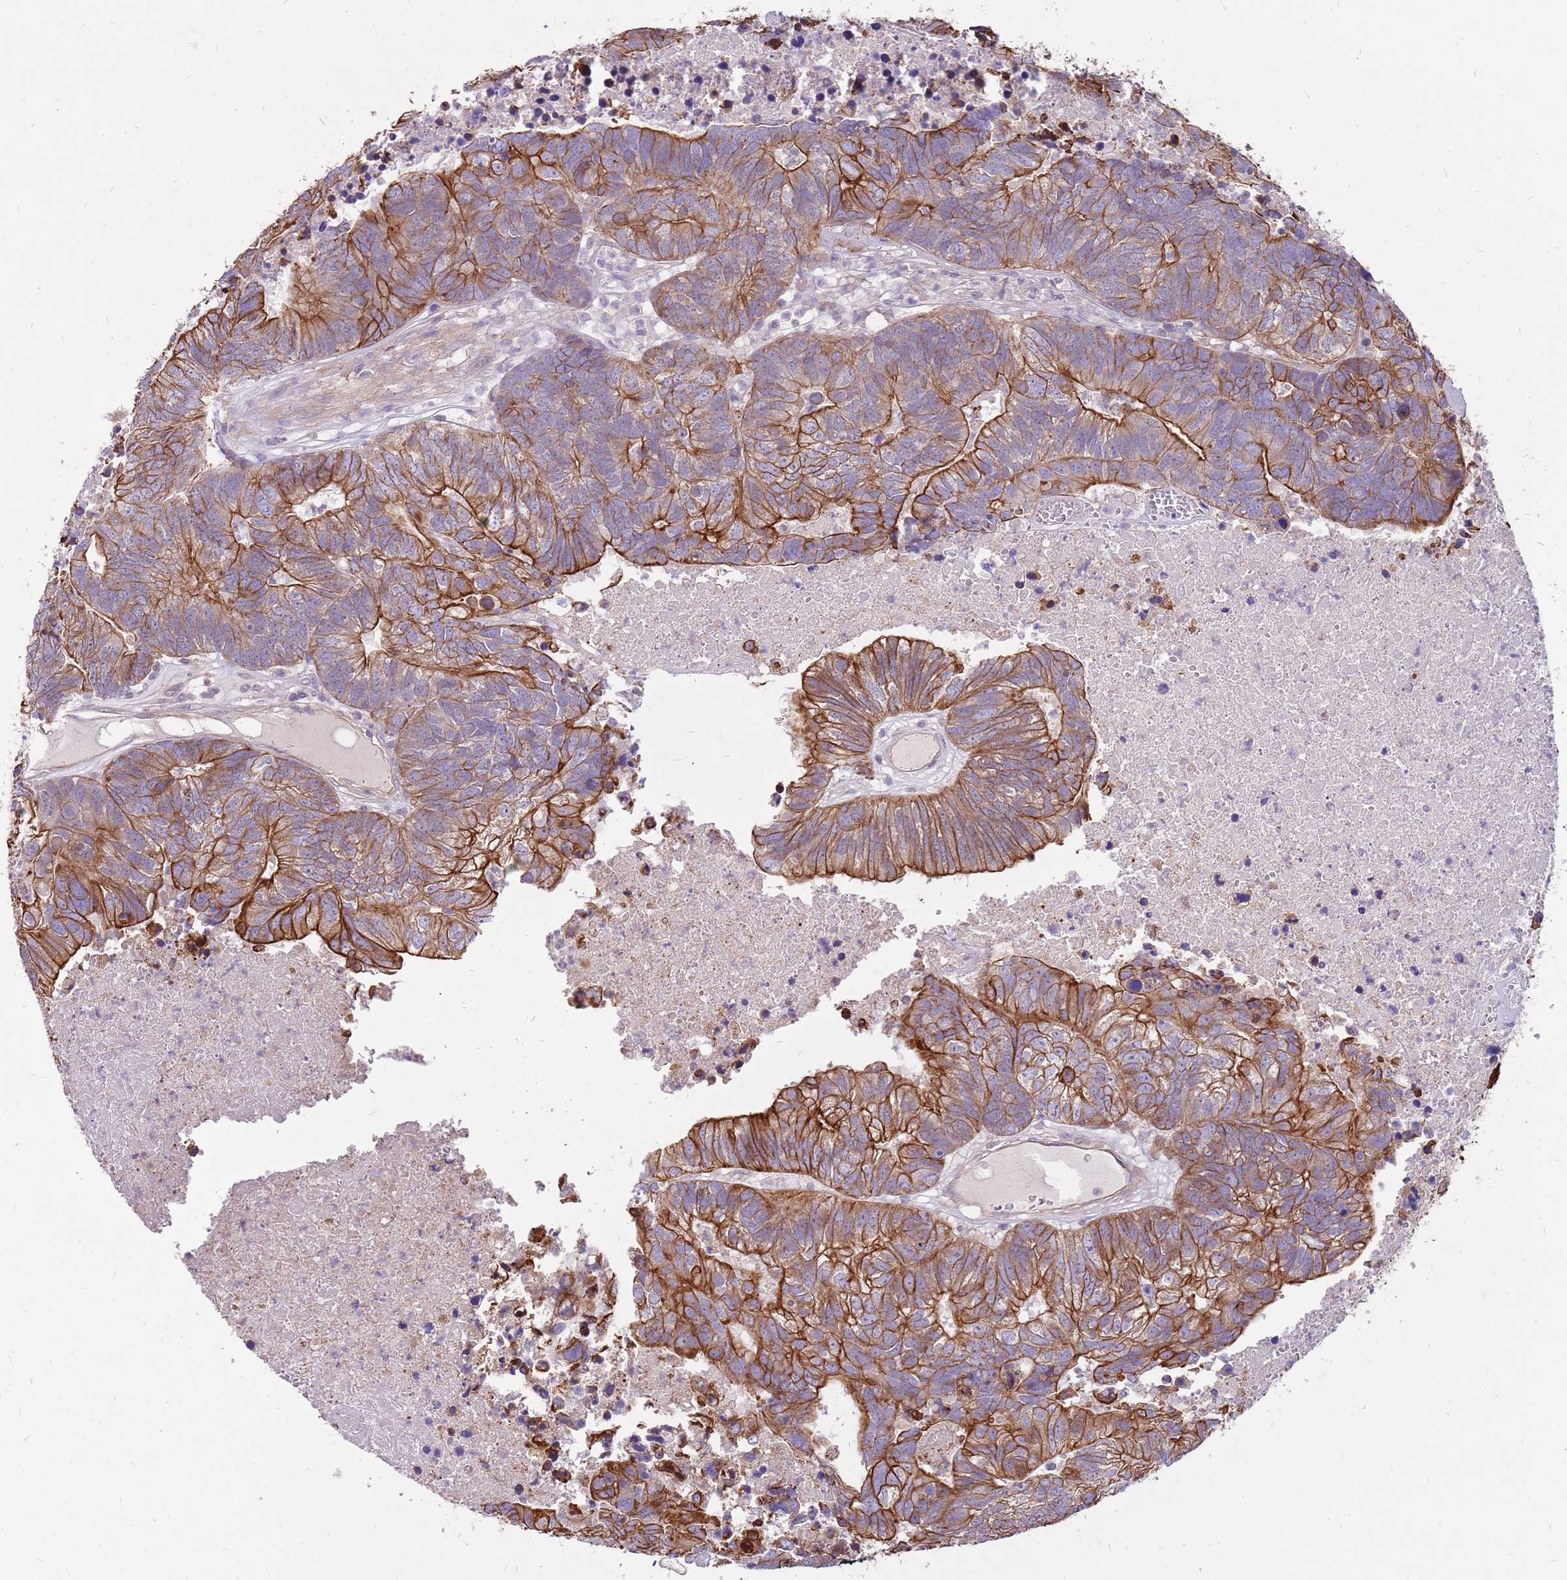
{"staining": {"intensity": "strong", "quantity": "25%-75%", "location": "cytoplasmic/membranous"}, "tissue": "colorectal cancer", "cell_type": "Tumor cells", "image_type": "cancer", "snomed": [{"axis": "morphology", "description": "Adenocarcinoma, NOS"}, {"axis": "topography", "description": "Colon"}], "caption": "Adenocarcinoma (colorectal) was stained to show a protein in brown. There is high levels of strong cytoplasmic/membranous staining in about 25%-75% of tumor cells. The staining is performed using DAB brown chromogen to label protein expression. The nuclei are counter-stained blue using hematoxylin.", "gene": "WASHC4", "patient": {"sex": "female", "age": 48}}